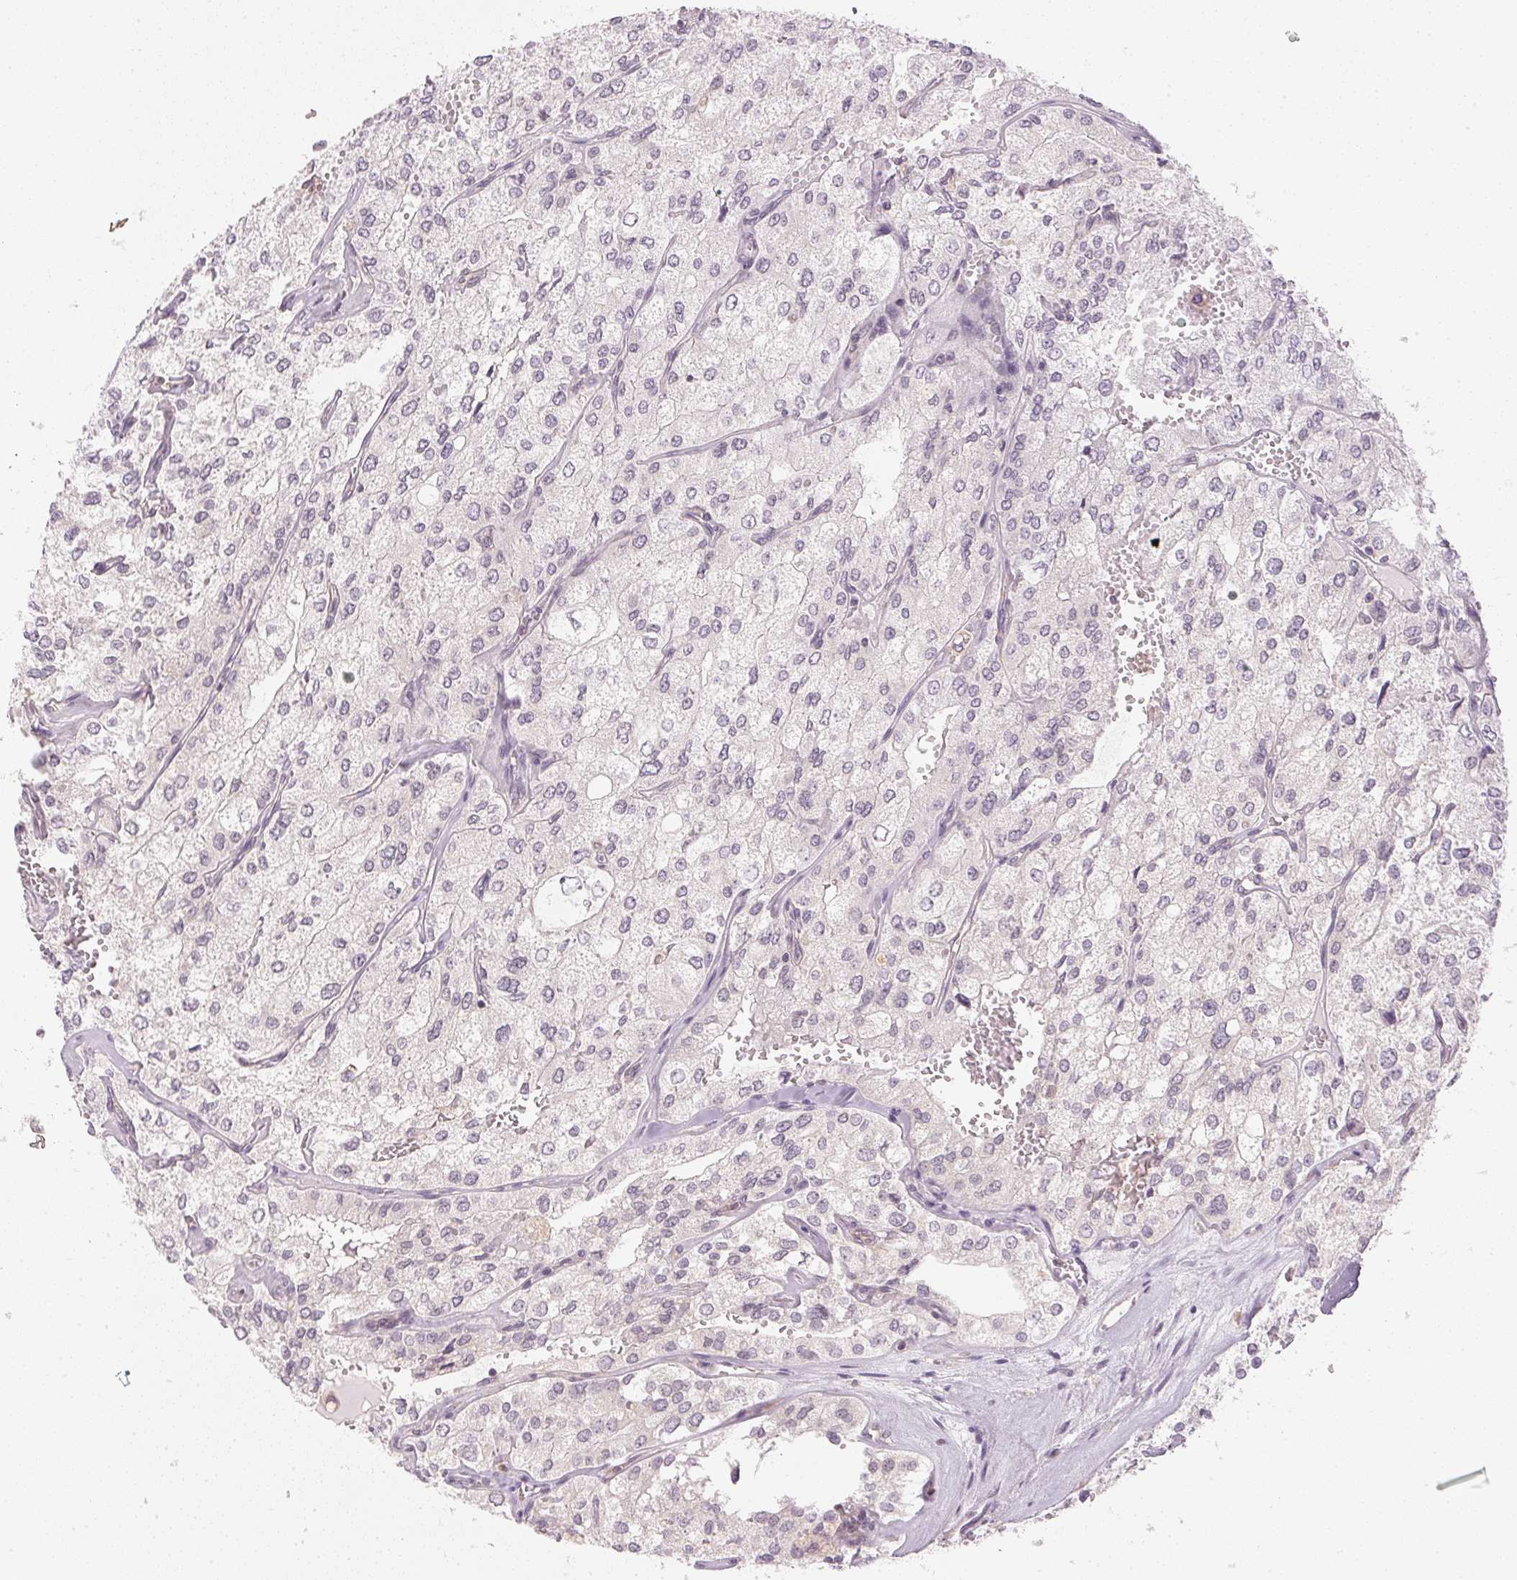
{"staining": {"intensity": "negative", "quantity": "none", "location": "none"}, "tissue": "renal cancer", "cell_type": "Tumor cells", "image_type": "cancer", "snomed": [{"axis": "morphology", "description": "Adenocarcinoma, NOS"}, {"axis": "topography", "description": "Kidney"}], "caption": "Photomicrograph shows no protein expression in tumor cells of renal cancer tissue.", "gene": "KPRP", "patient": {"sex": "female", "age": 70}}